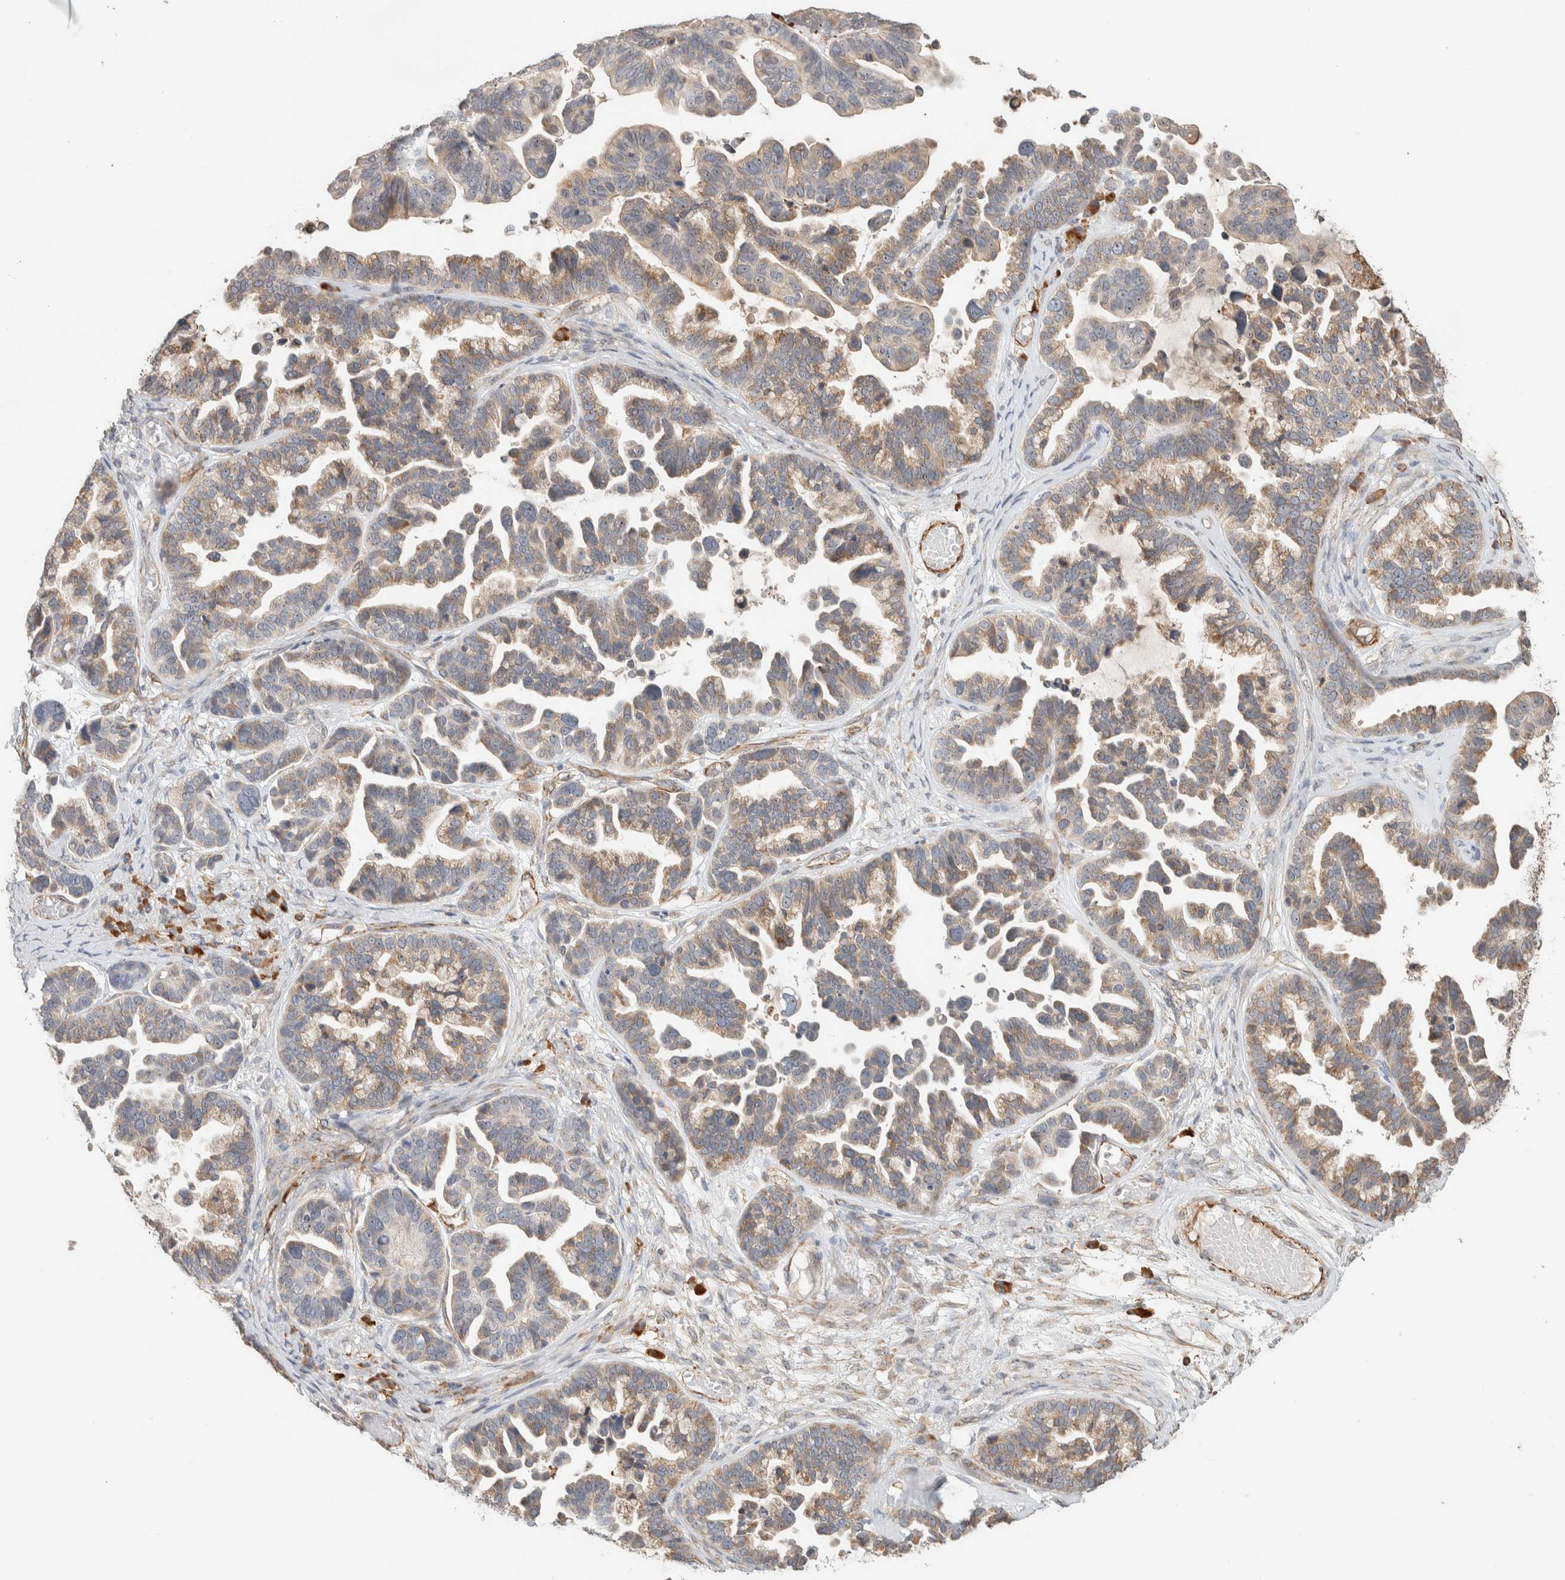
{"staining": {"intensity": "weak", "quantity": ">75%", "location": "cytoplasmic/membranous"}, "tissue": "ovarian cancer", "cell_type": "Tumor cells", "image_type": "cancer", "snomed": [{"axis": "morphology", "description": "Cystadenocarcinoma, serous, NOS"}, {"axis": "topography", "description": "Ovary"}], "caption": "Immunohistochemistry image of ovarian serous cystadenocarcinoma stained for a protein (brown), which shows low levels of weak cytoplasmic/membranous staining in approximately >75% of tumor cells.", "gene": "KLHL40", "patient": {"sex": "female", "age": 56}}